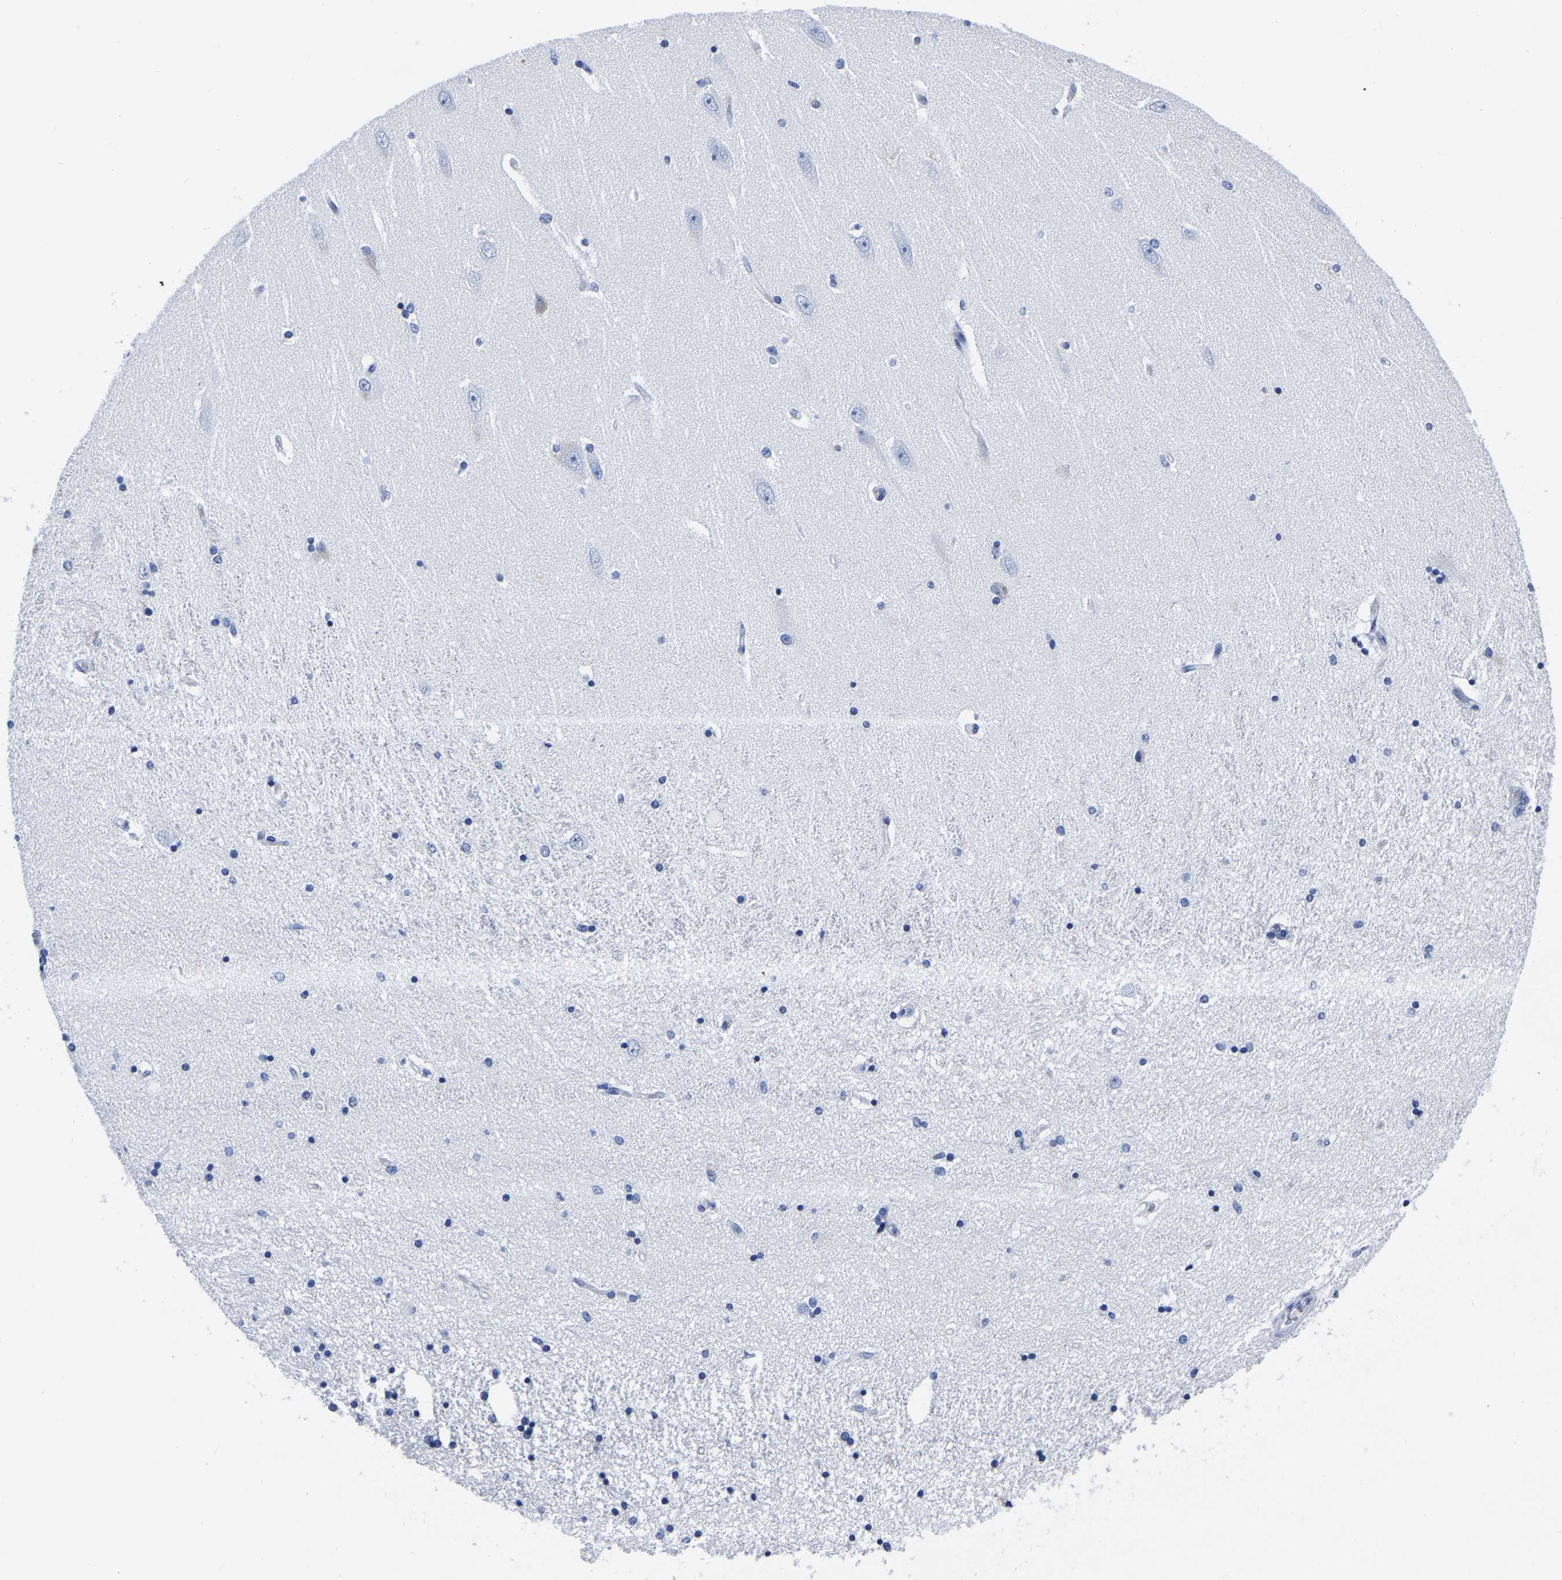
{"staining": {"intensity": "negative", "quantity": "none", "location": "none"}, "tissue": "hippocampus", "cell_type": "Glial cells", "image_type": "normal", "snomed": [{"axis": "morphology", "description": "Normal tissue, NOS"}, {"axis": "topography", "description": "Hippocampus"}], "caption": "The immunohistochemistry photomicrograph has no significant expression in glial cells of hippocampus.", "gene": "IMPG2", "patient": {"sex": "female", "age": 54}}